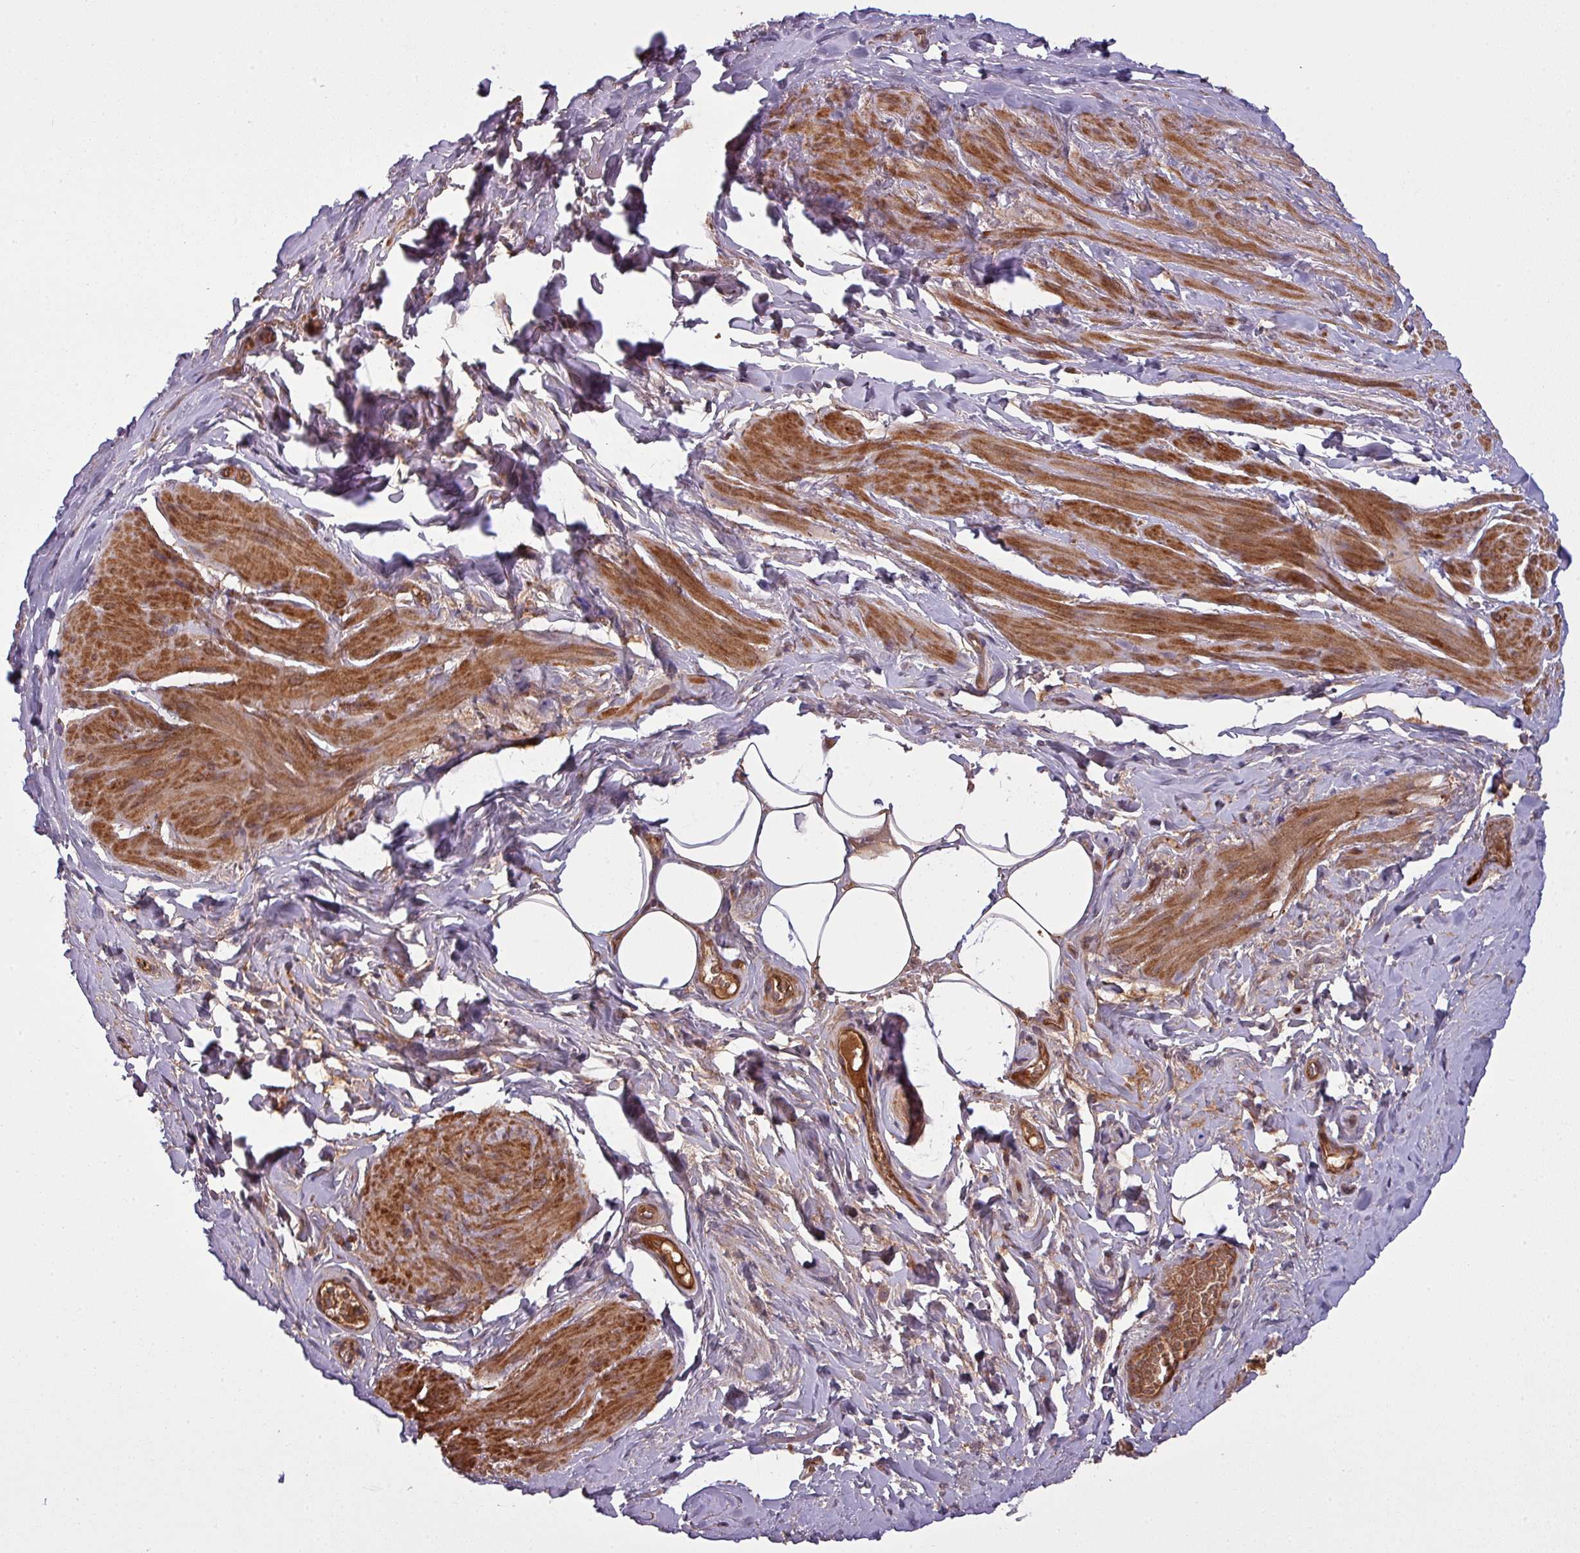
{"staining": {"intensity": "strong", "quantity": "25%-75%", "location": "cytoplasmic/membranous"}, "tissue": "smooth muscle", "cell_type": "Smooth muscle cells", "image_type": "normal", "snomed": [{"axis": "morphology", "description": "Normal tissue, NOS"}, {"axis": "topography", "description": "Smooth muscle"}, {"axis": "topography", "description": "Peripheral nerve tissue"}], "caption": "Immunohistochemistry of unremarkable smooth muscle demonstrates high levels of strong cytoplasmic/membranous expression in about 25%-75% of smooth muscle cells. (Brightfield microscopy of DAB IHC at high magnification).", "gene": "SNRNP25", "patient": {"sex": "male", "age": 69}}